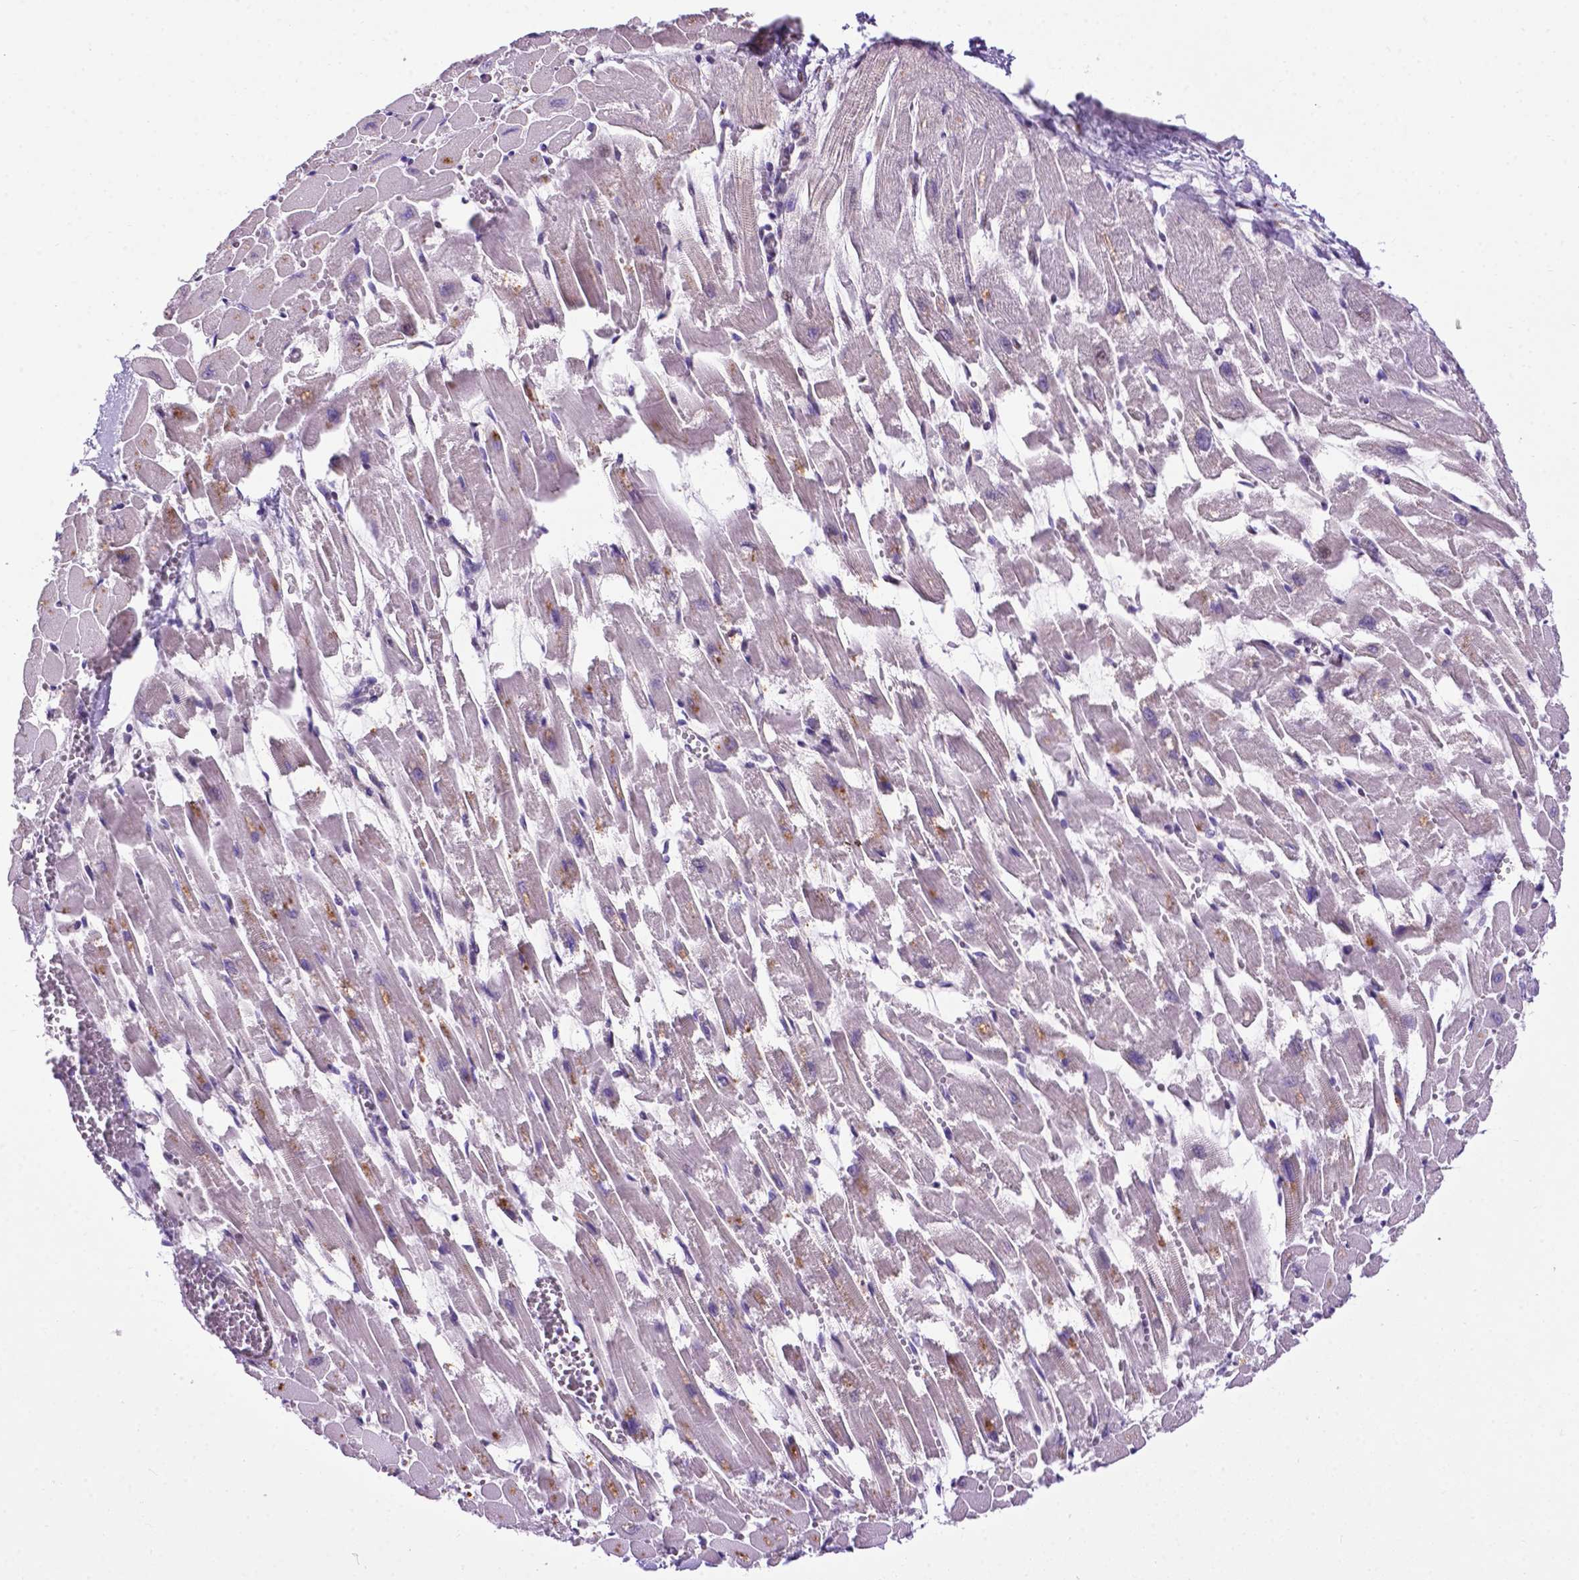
{"staining": {"intensity": "moderate", "quantity": "25%-75%", "location": "cytoplasmic/membranous"}, "tissue": "heart muscle", "cell_type": "Cardiomyocytes", "image_type": "normal", "snomed": [{"axis": "morphology", "description": "Normal tissue, NOS"}, {"axis": "topography", "description": "Heart"}], "caption": "High-magnification brightfield microscopy of benign heart muscle stained with DAB (3,3'-diaminobenzidine) (brown) and counterstained with hematoxylin (blue). cardiomyocytes exhibit moderate cytoplasmic/membranous positivity is present in about25%-75% of cells. (DAB IHC with brightfield microscopy, high magnification).", "gene": "SMAD2", "patient": {"sex": "female", "age": 52}}